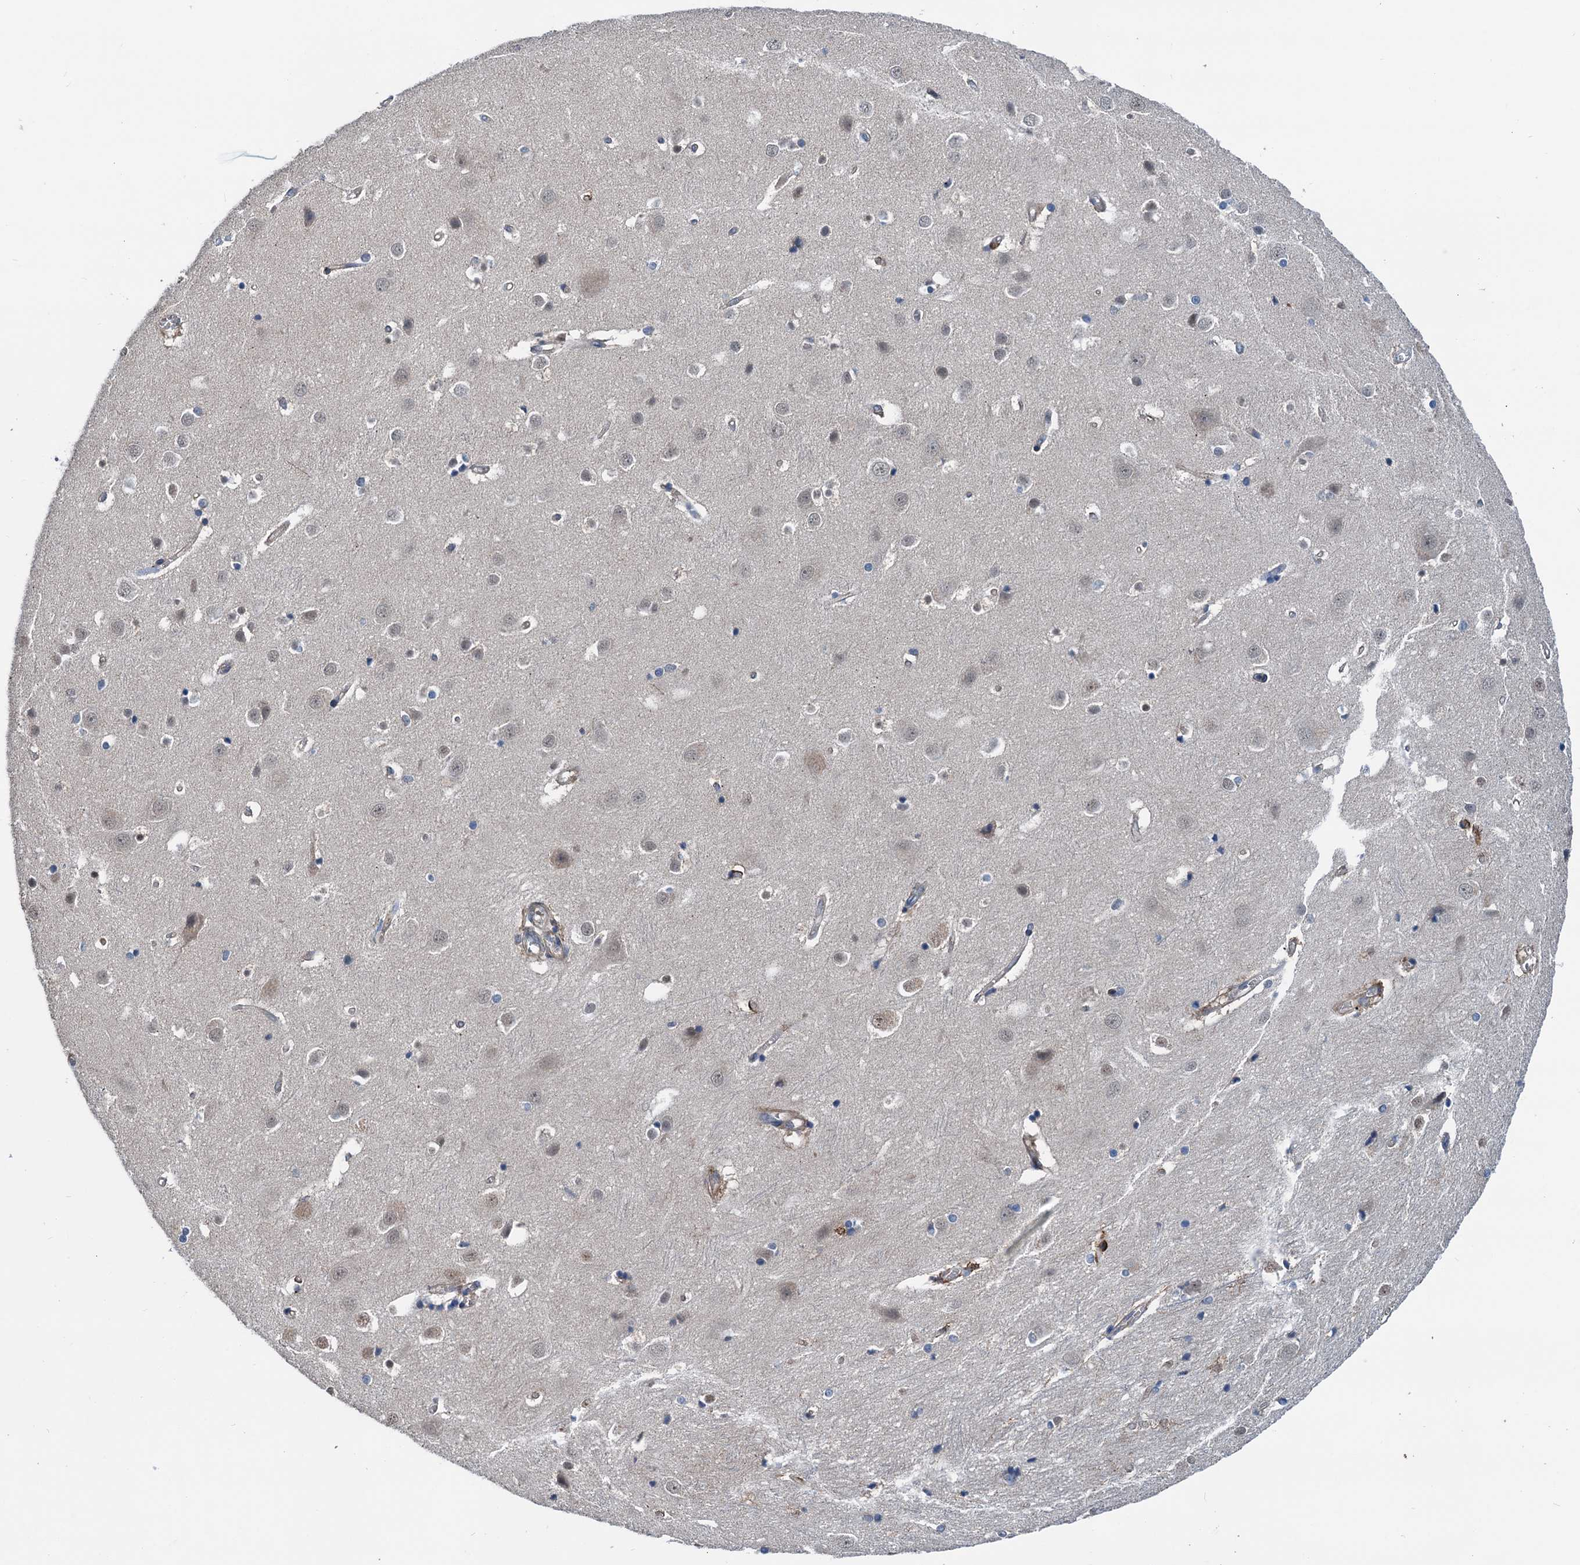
{"staining": {"intensity": "strong", "quantity": "25%-75%", "location": "cytoplasmic/membranous"}, "tissue": "cerebral cortex", "cell_type": "Endothelial cells", "image_type": "normal", "snomed": [{"axis": "morphology", "description": "Normal tissue, NOS"}, {"axis": "topography", "description": "Cerebral cortex"}], "caption": "Immunohistochemistry (DAB) staining of unremarkable cerebral cortex reveals strong cytoplasmic/membranous protein staining in about 25%-75% of endothelial cells.", "gene": "ELAC1", "patient": {"sex": "male", "age": 54}}